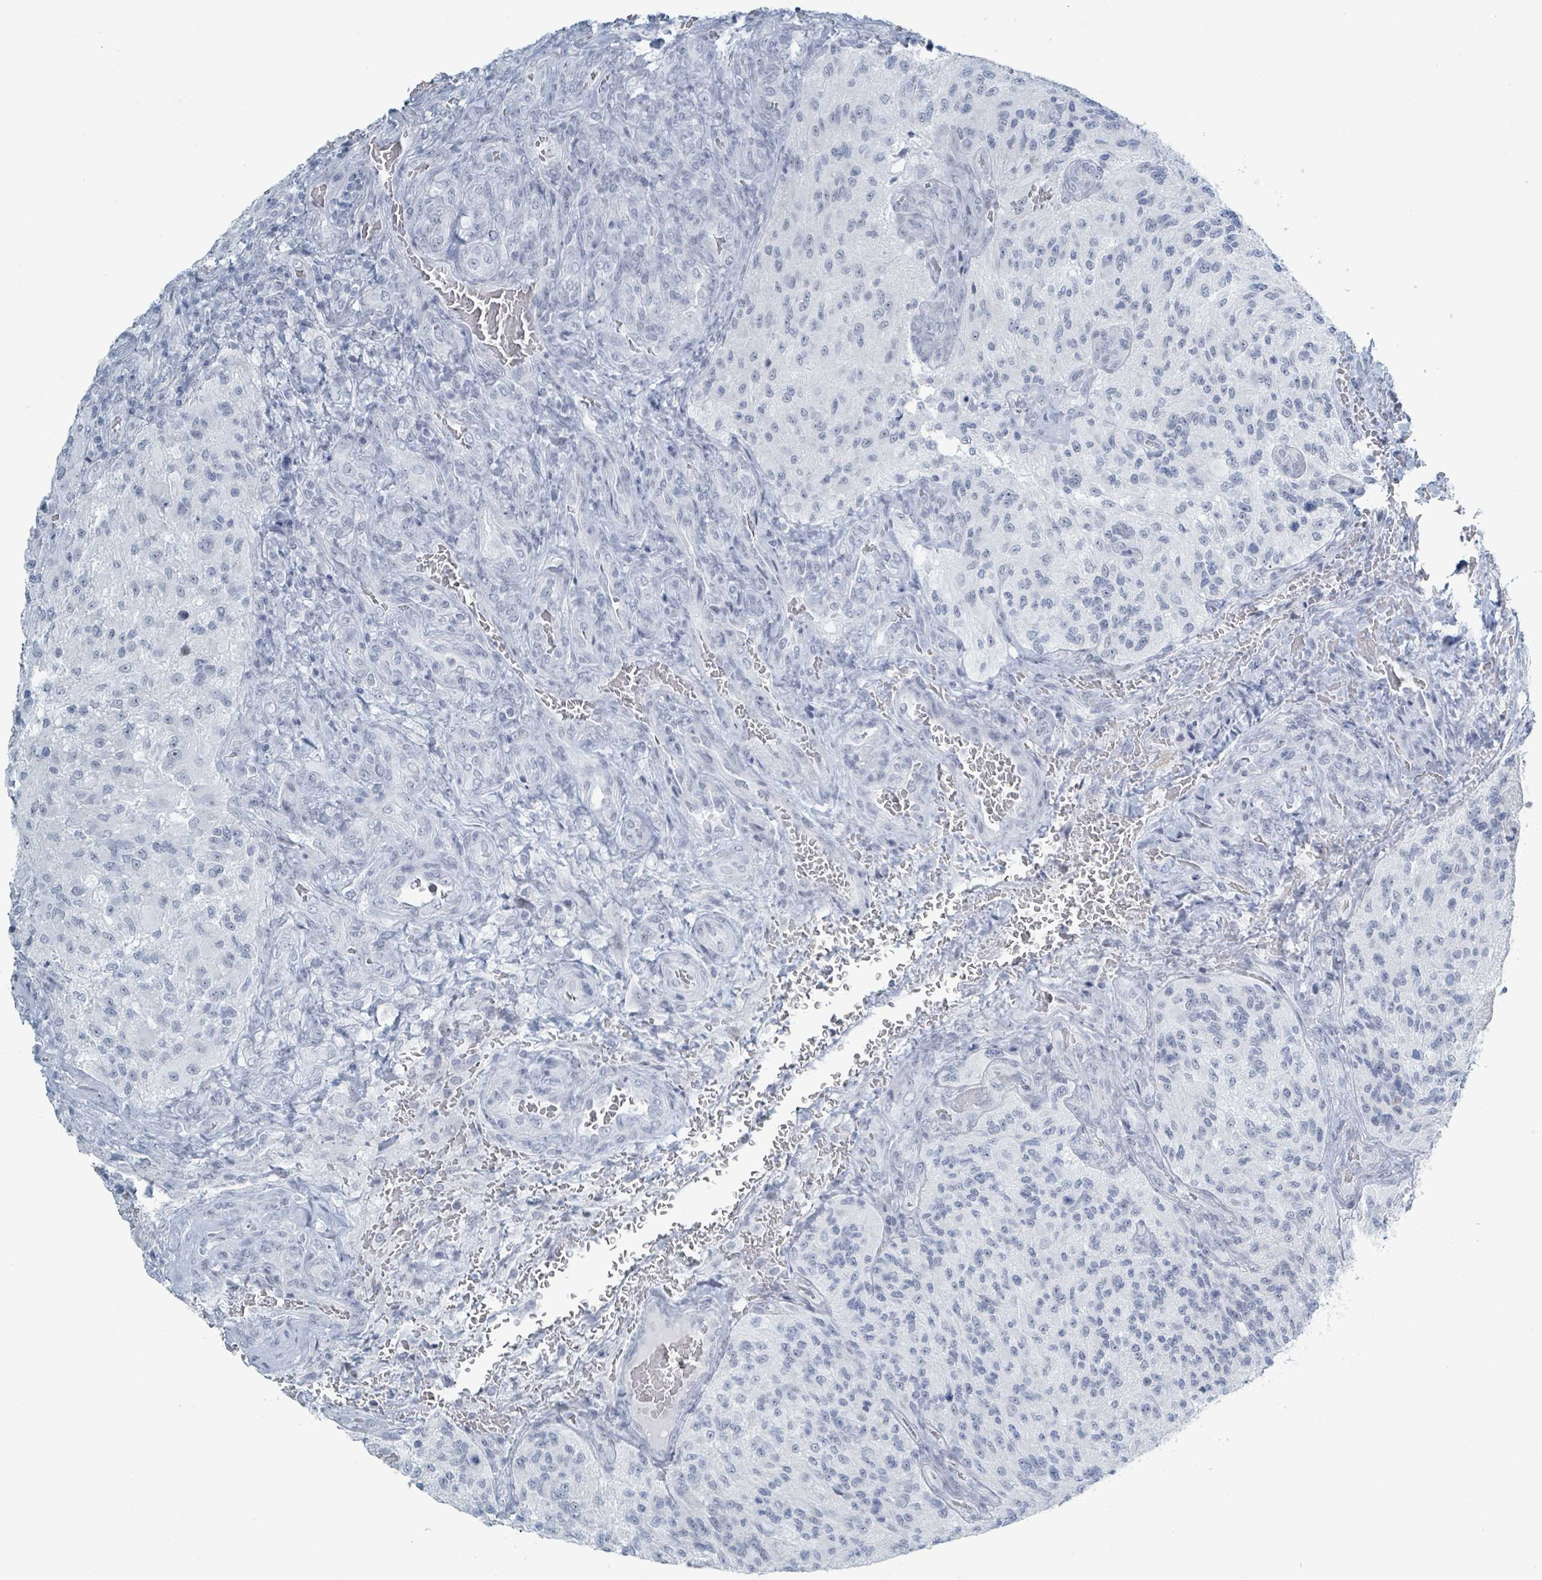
{"staining": {"intensity": "negative", "quantity": "none", "location": "none"}, "tissue": "glioma", "cell_type": "Tumor cells", "image_type": "cancer", "snomed": [{"axis": "morphology", "description": "Normal tissue, NOS"}, {"axis": "morphology", "description": "Glioma, malignant, High grade"}, {"axis": "topography", "description": "Cerebral cortex"}], "caption": "Immunohistochemistry of glioma demonstrates no positivity in tumor cells. Nuclei are stained in blue.", "gene": "GPR15LG", "patient": {"sex": "male", "age": 56}}